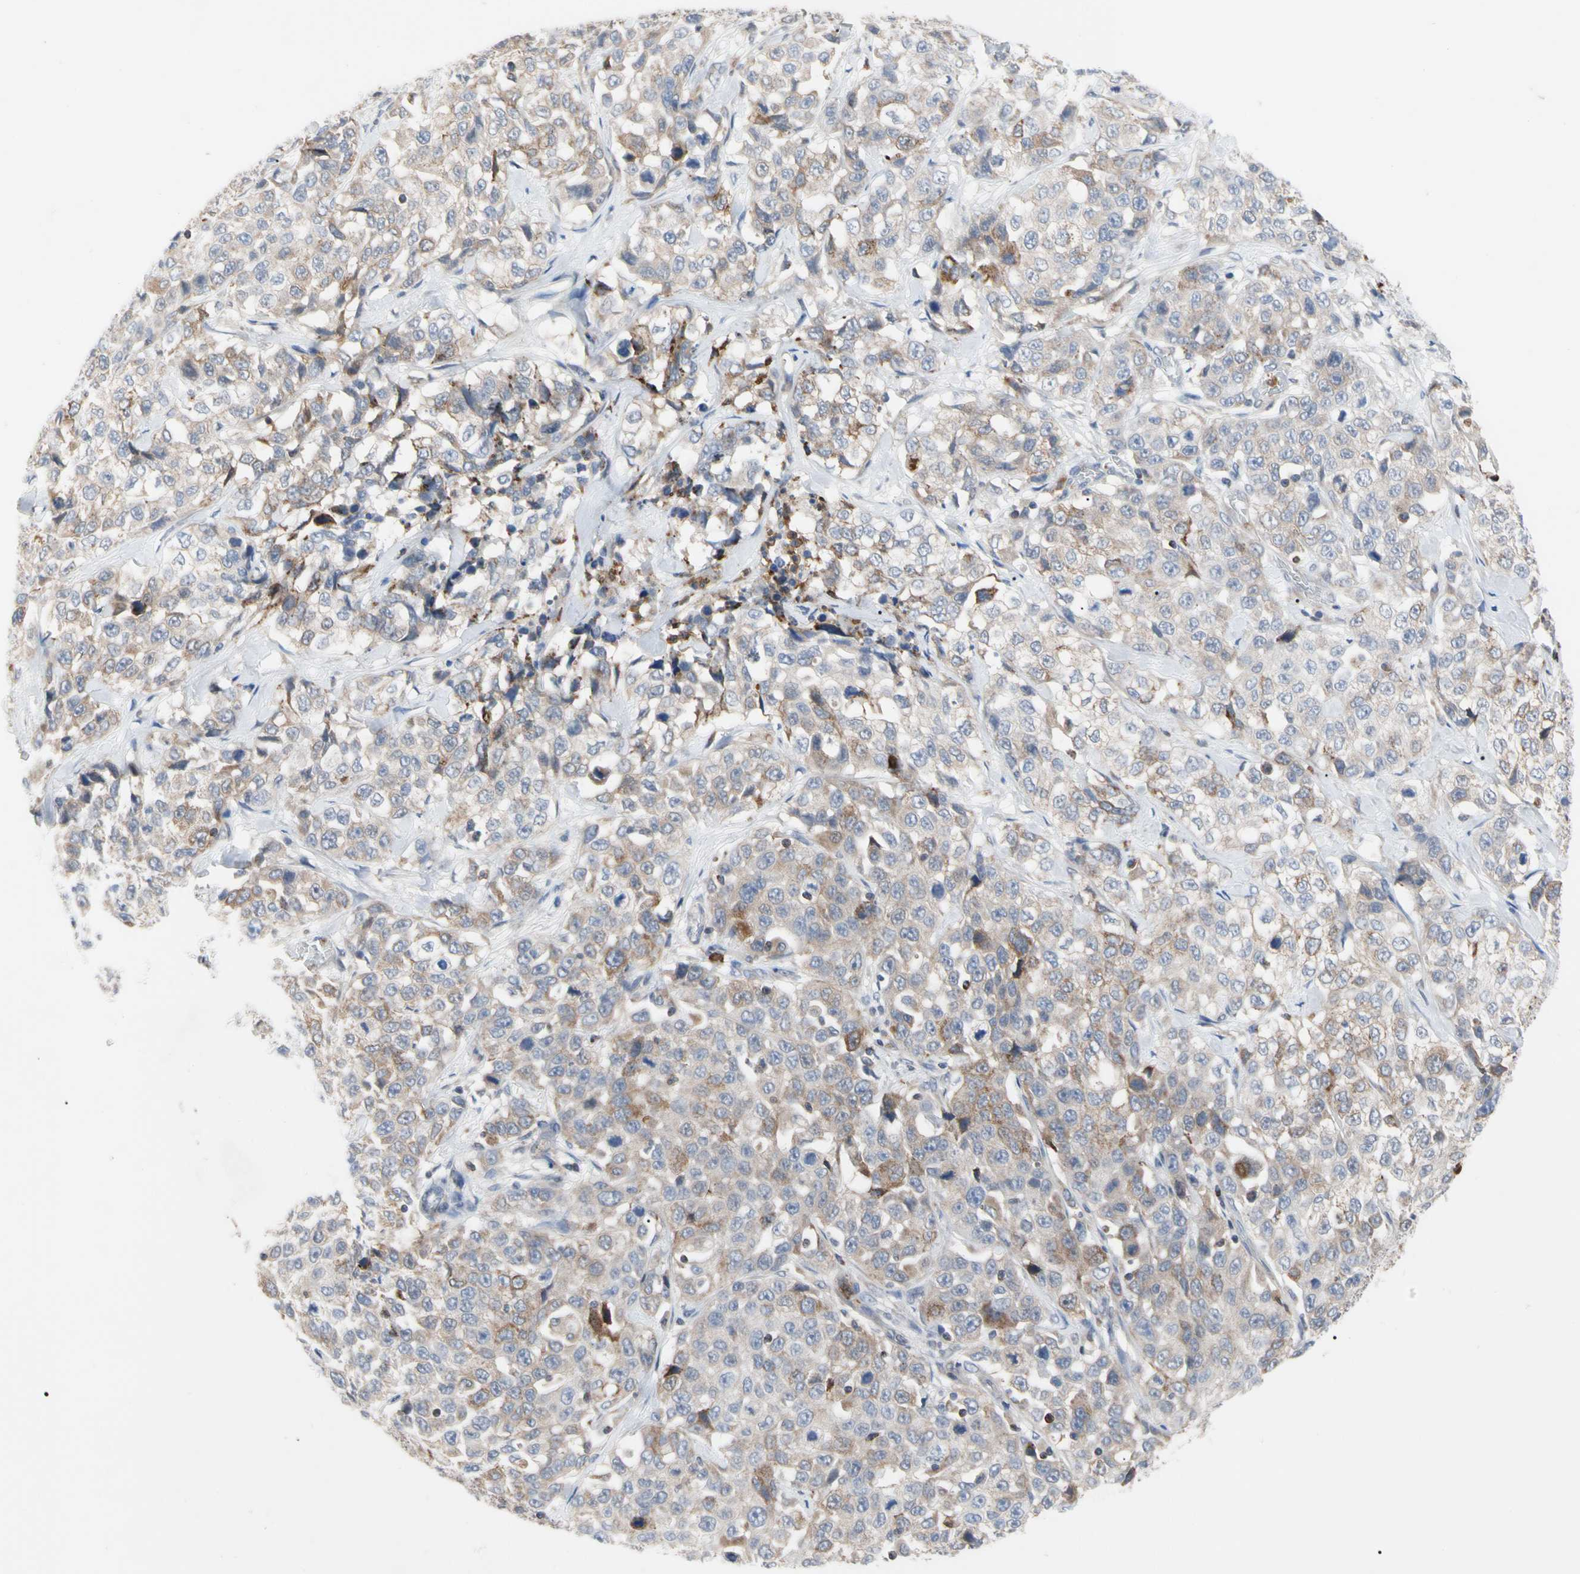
{"staining": {"intensity": "weak", "quantity": "25%-75%", "location": "cytoplasmic/membranous"}, "tissue": "stomach cancer", "cell_type": "Tumor cells", "image_type": "cancer", "snomed": [{"axis": "morphology", "description": "Normal tissue, NOS"}, {"axis": "morphology", "description": "Adenocarcinoma, NOS"}, {"axis": "topography", "description": "Stomach"}], "caption": "Adenocarcinoma (stomach) stained with IHC shows weak cytoplasmic/membranous staining in approximately 25%-75% of tumor cells.", "gene": "MCL1", "patient": {"sex": "male", "age": 48}}